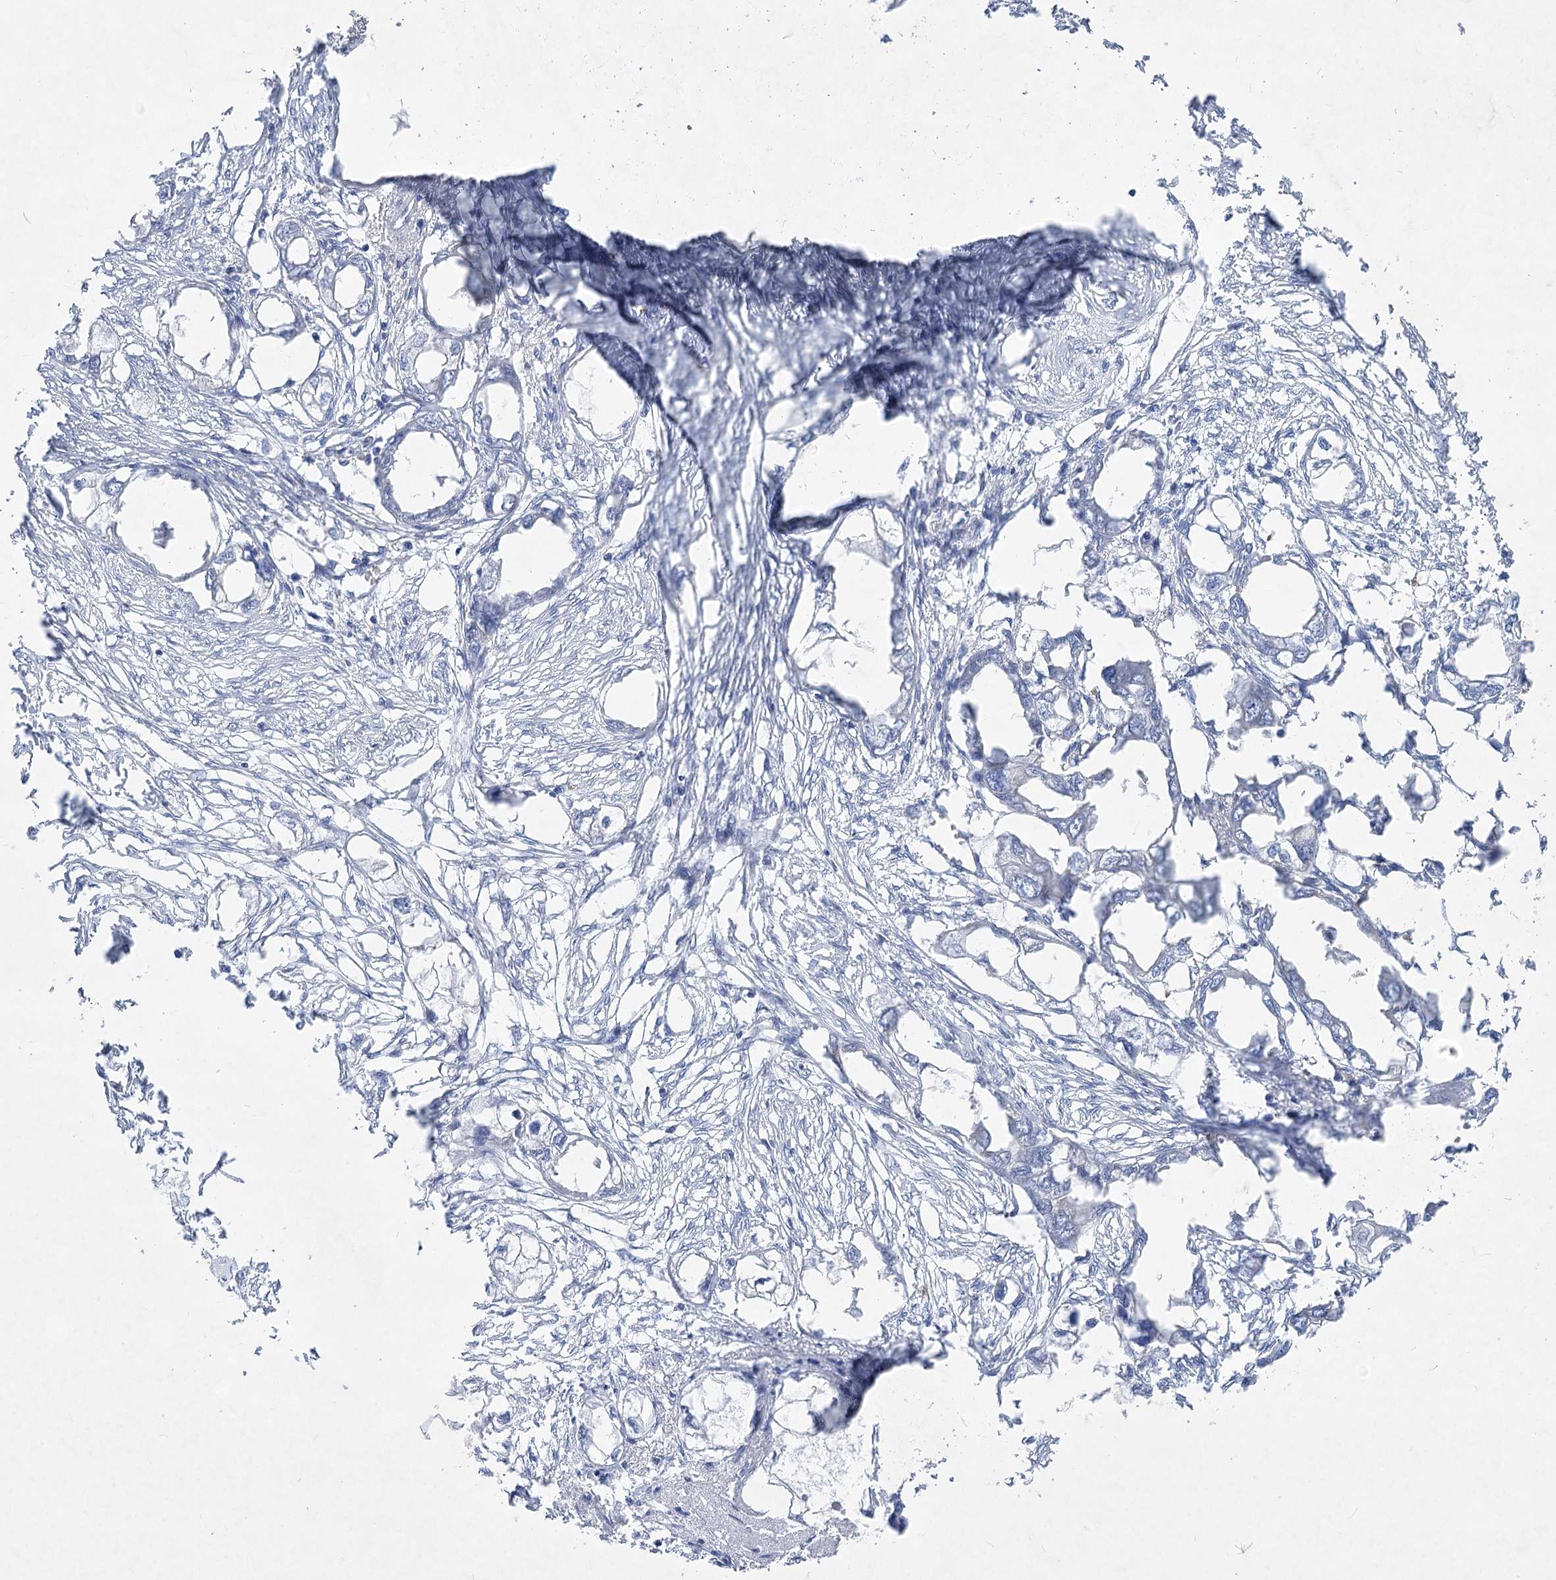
{"staining": {"intensity": "negative", "quantity": "none", "location": "none"}, "tissue": "endometrial cancer", "cell_type": "Tumor cells", "image_type": "cancer", "snomed": [{"axis": "morphology", "description": "Adenocarcinoma, NOS"}, {"axis": "morphology", "description": "Adenocarcinoma, metastatic, NOS"}, {"axis": "topography", "description": "Adipose tissue"}, {"axis": "topography", "description": "Endometrium"}], "caption": "Human endometrial cancer (metastatic adenocarcinoma) stained for a protein using immunohistochemistry (IHC) demonstrates no expression in tumor cells.", "gene": "WDR74", "patient": {"sex": "female", "age": 67}}